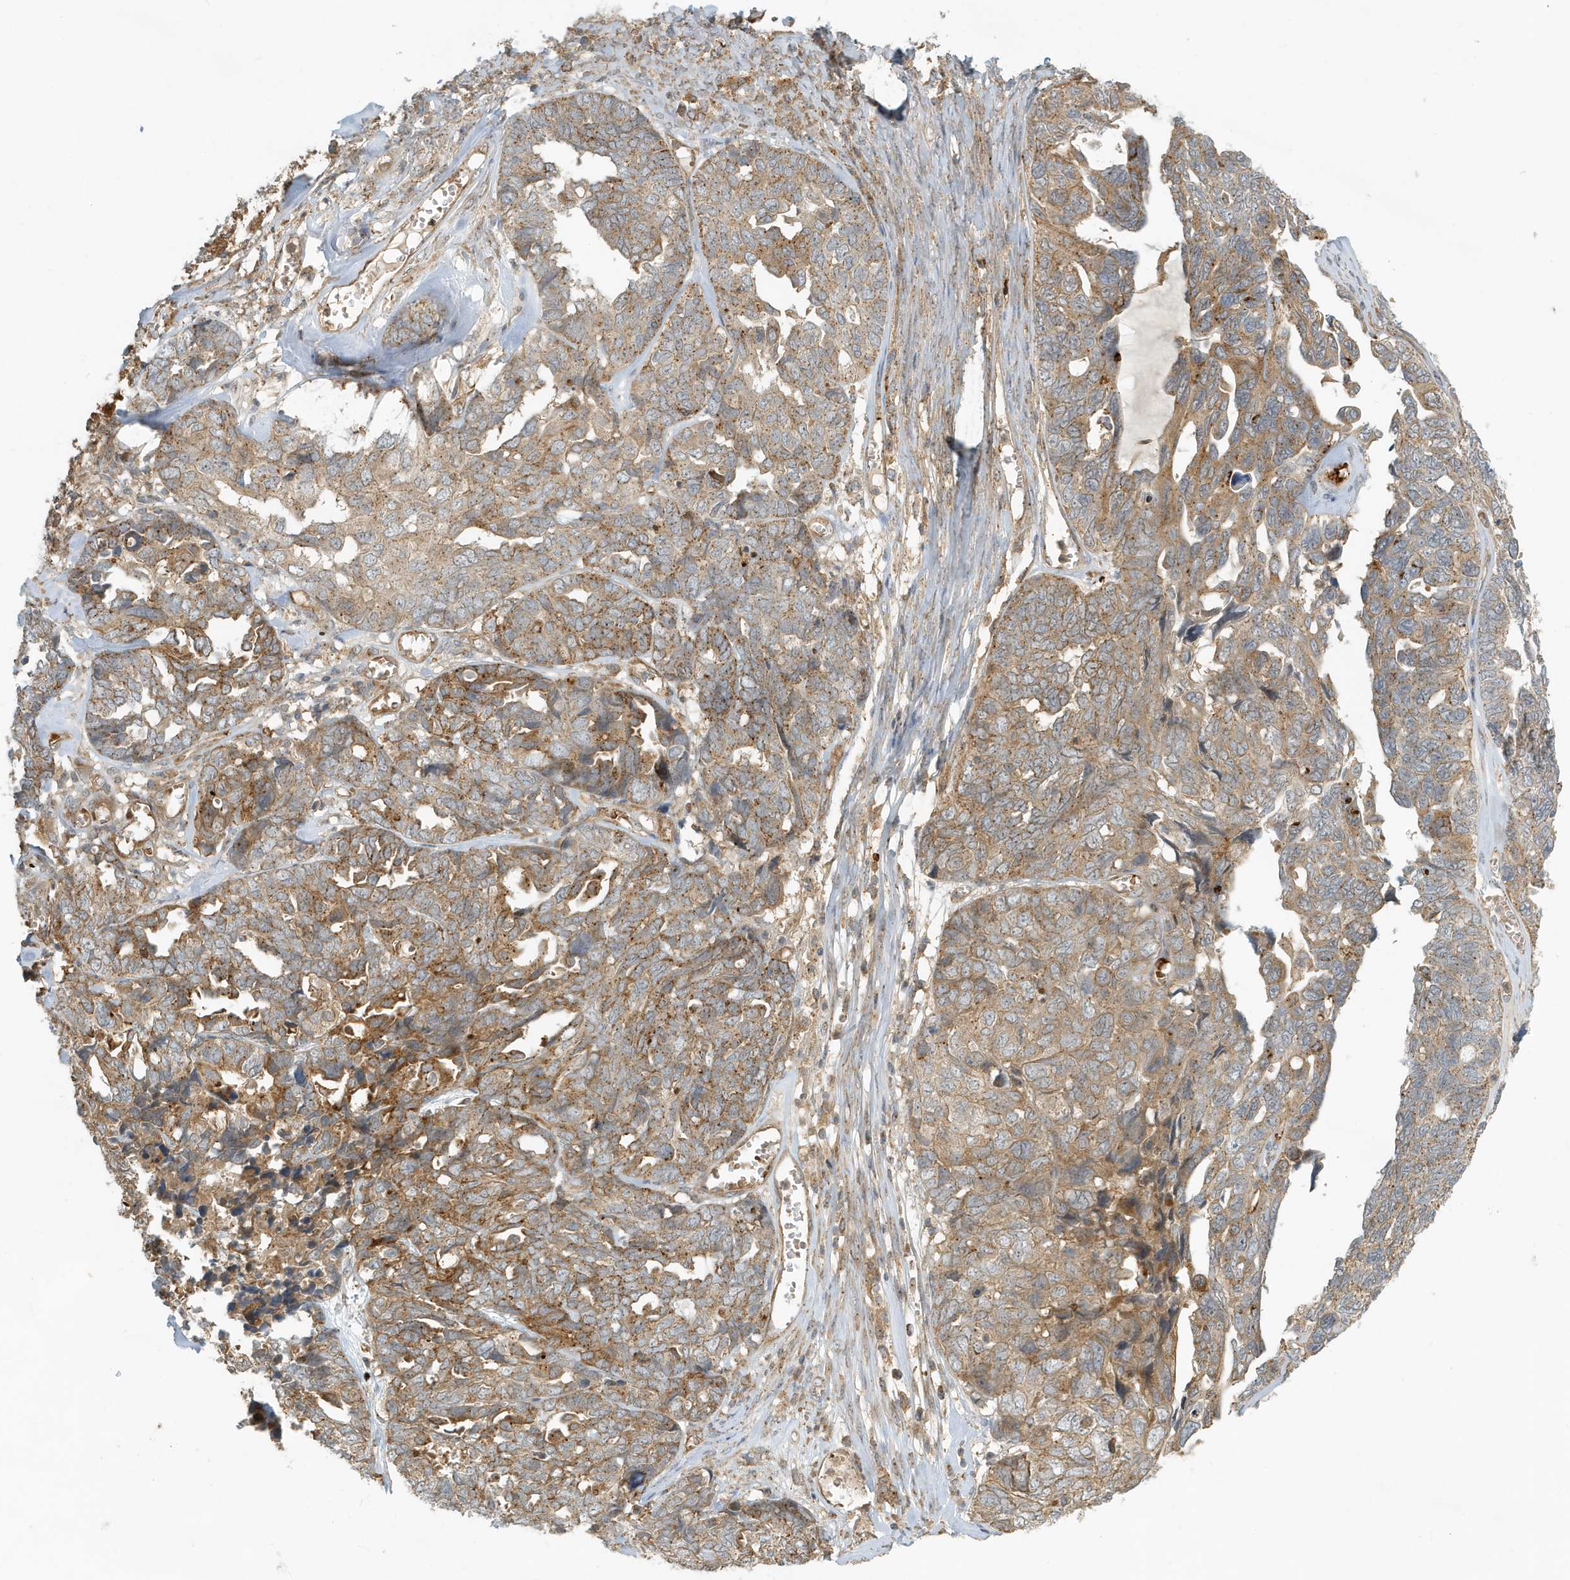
{"staining": {"intensity": "weak", "quantity": "25%-75%", "location": "cytoplasmic/membranous"}, "tissue": "ovarian cancer", "cell_type": "Tumor cells", "image_type": "cancer", "snomed": [{"axis": "morphology", "description": "Cystadenocarcinoma, serous, NOS"}, {"axis": "topography", "description": "Ovary"}], "caption": "Ovarian cancer was stained to show a protein in brown. There is low levels of weak cytoplasmic/membranous staining in about 25%-75% of tumor cells.", "gene": "FYCO1", "patient": {"sex": "female", "age": 79}}